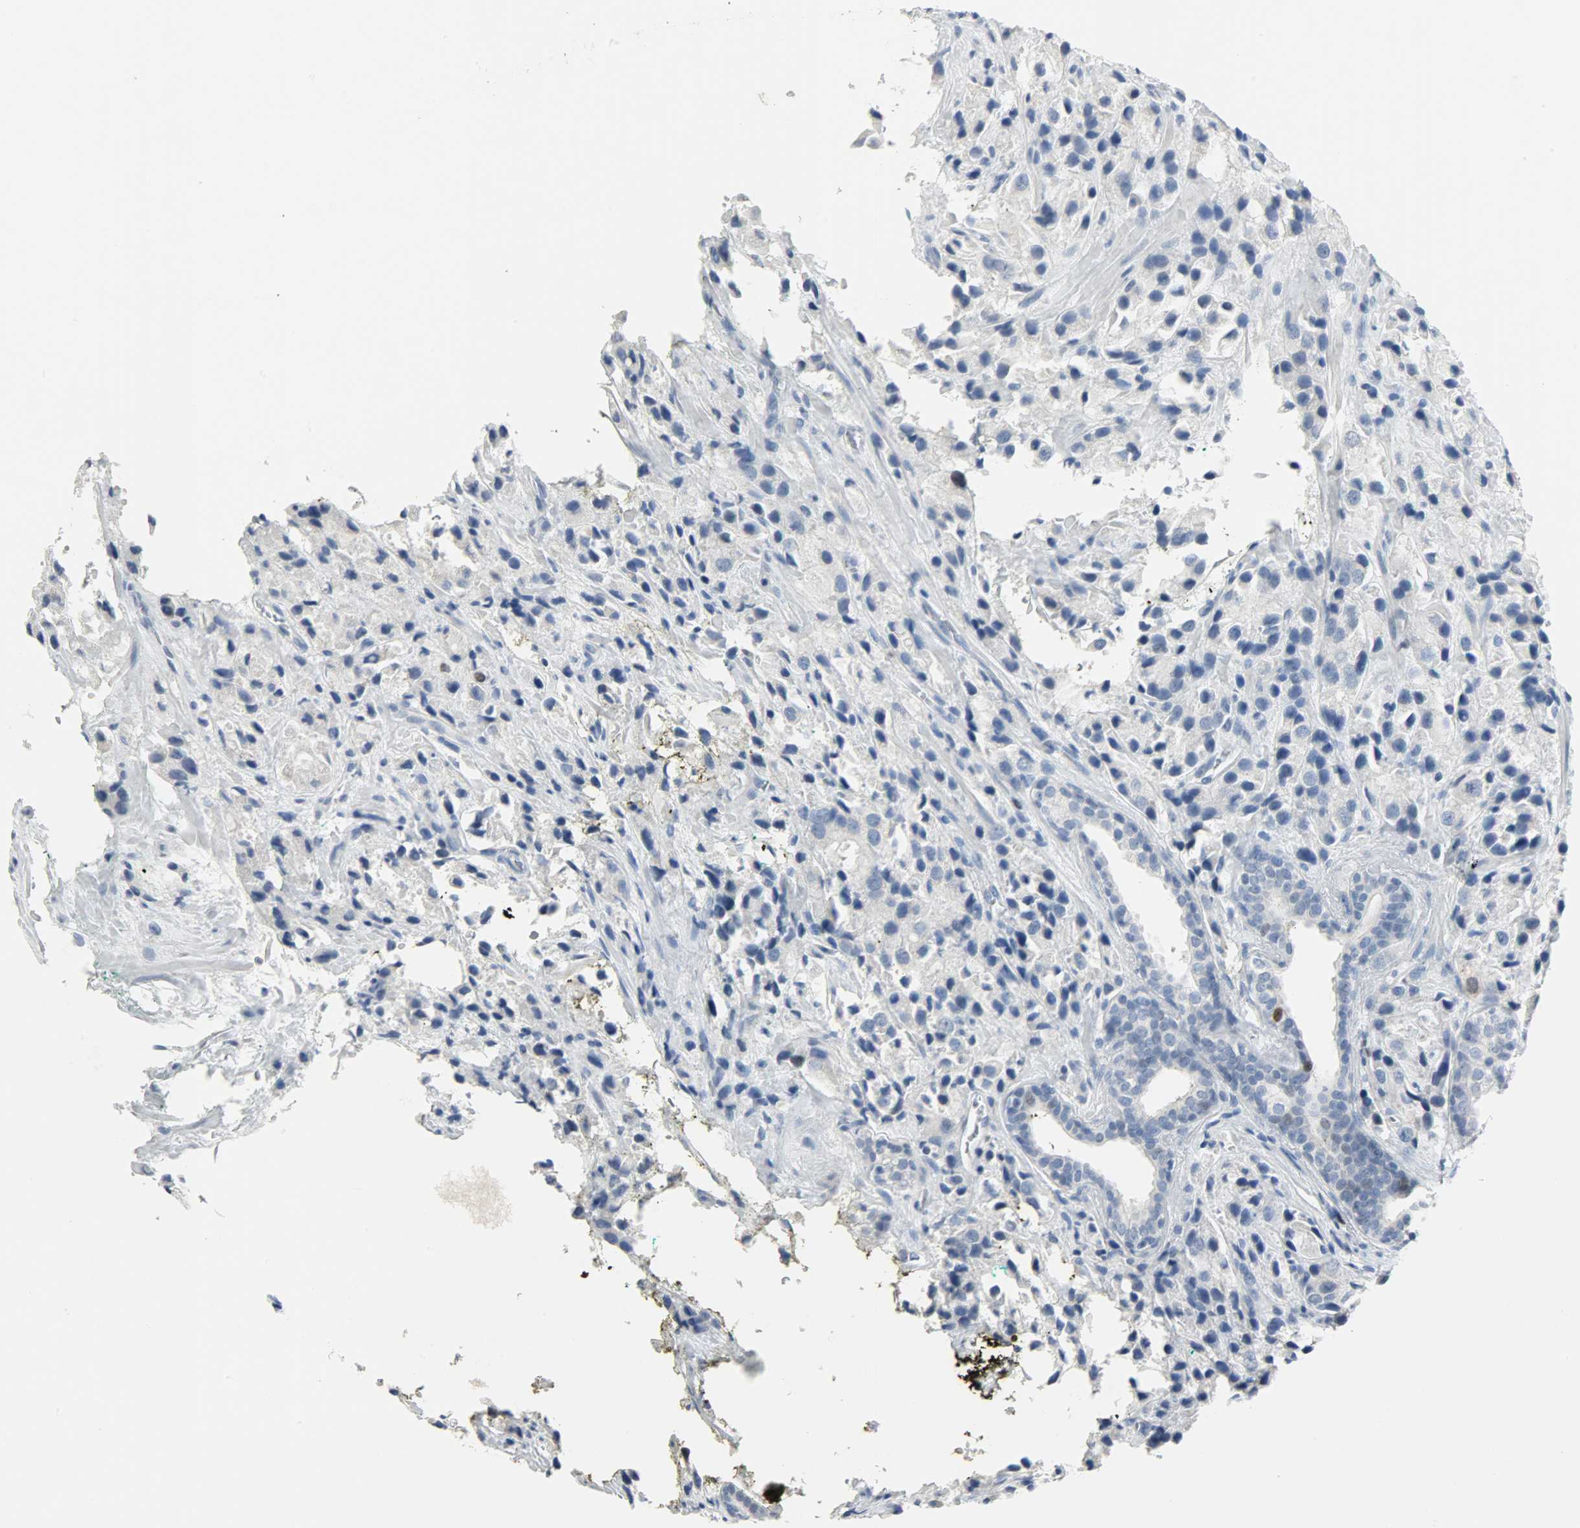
{"staining": {"intensity": "negative", "quantity": "none", "location": "none"}, "tissue": "prostate cancer", "cell_type": "Tumor cells", "image_type": "cancer", "snomed": [{"axis": "morphology", "description": "Adenocarcinoma, High grade"}, {"axis": "topography", "description": "Prostate"}], "caption": "An immunohistochemistry micrograph of adenocarcinoma (high-grade) (prostate) is shown. There is no staining in tumor cells of adenocarcinoma (high-grade) (prostate).", "gene": "HELLS", "patient": {"sex": "male", "age": 70}}